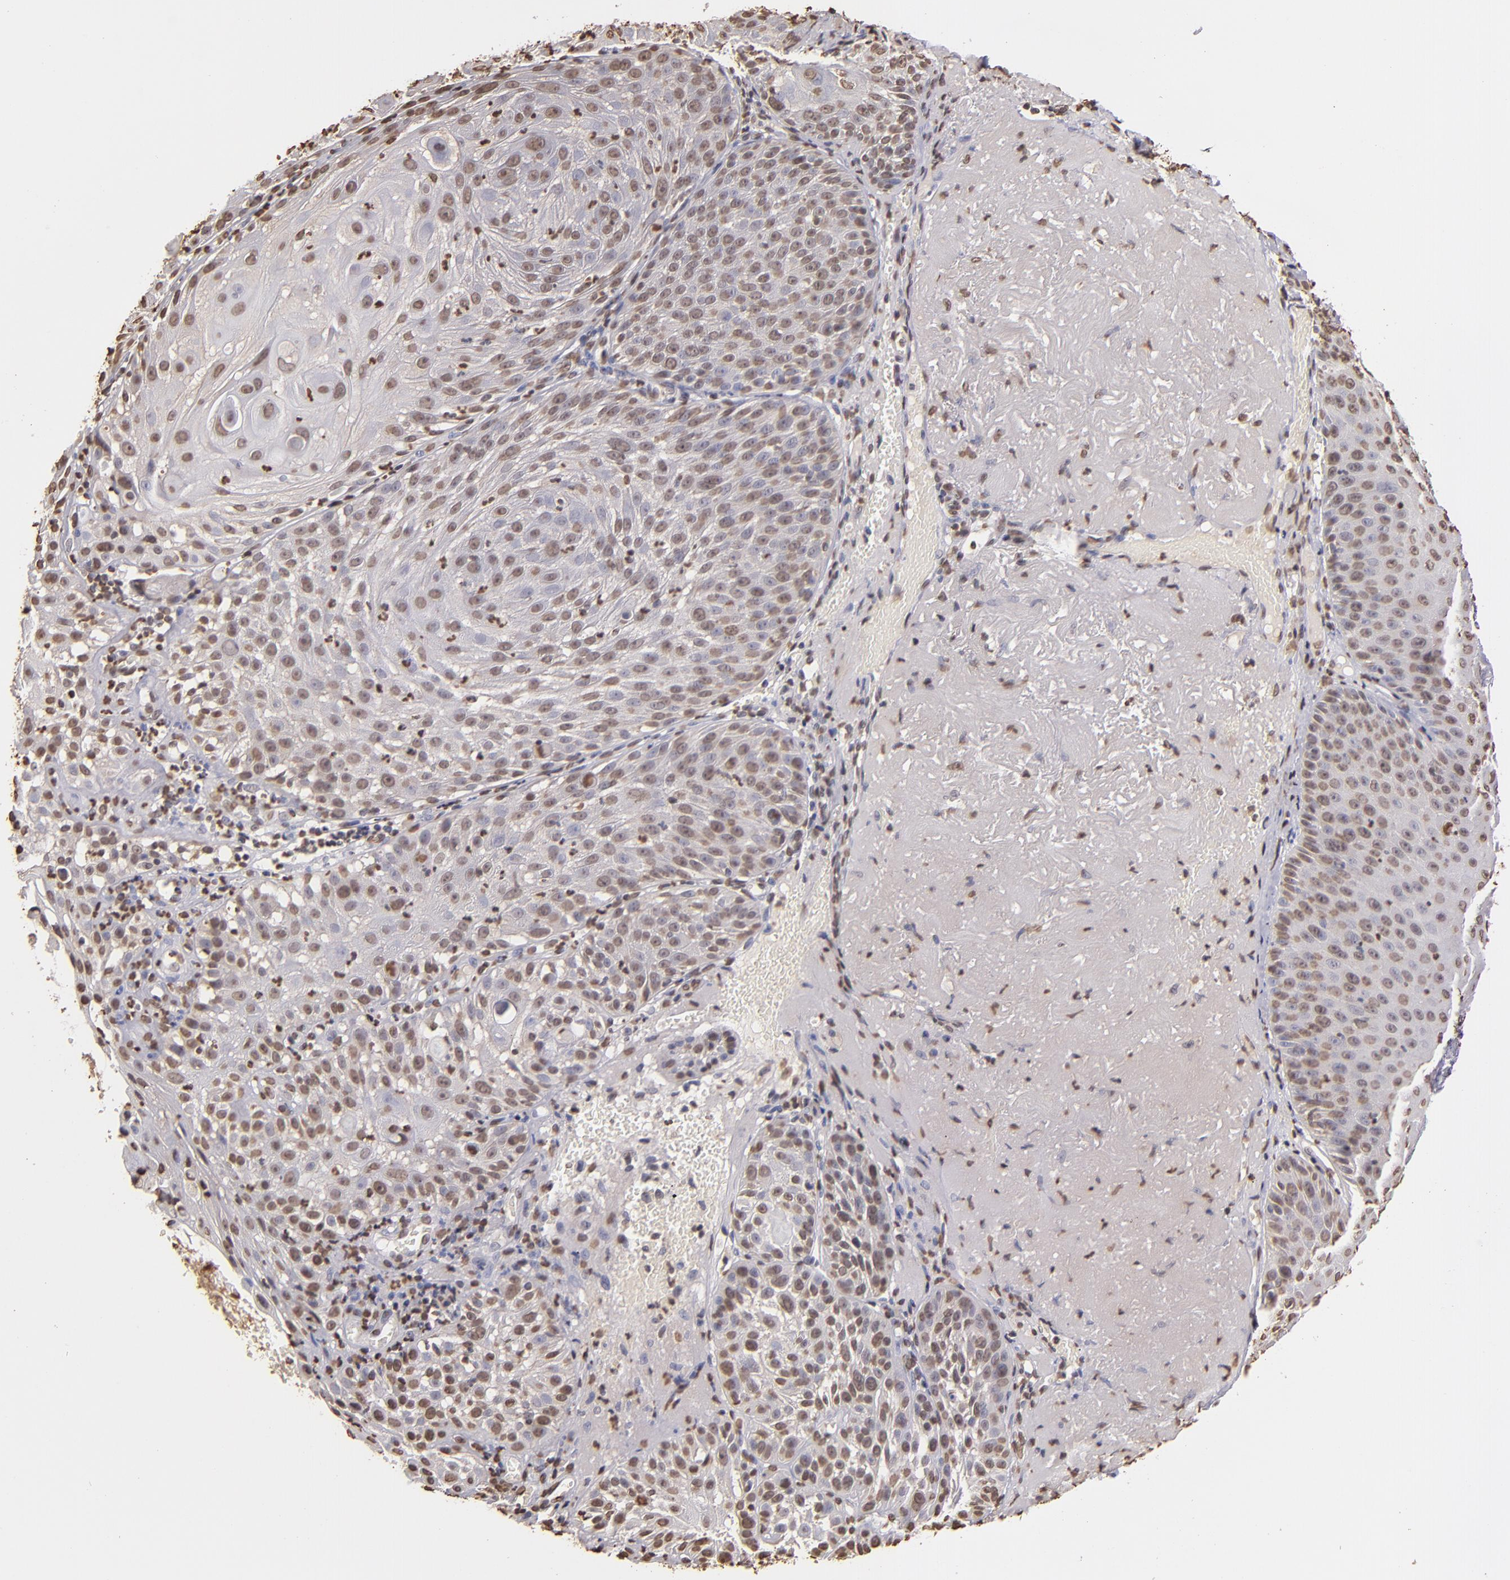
{"staining": {"intensity": "moderate", "quantity": "25%-75%", "location": "nuclear"}, "tissue": "skin cancer", "cell_type": "Tumor cells", "image_type": "cancer", "snomed": [{"axis": "morphology", "description": "Squamous cell carcinoma, NOS"}, {"axis": "topography", "description": "Skin"}], "caption": "A brown stain labels moderate nuclear positivity of a protein in human skin squamous cell carcinoma tumor cells. The staining was performed using DAB, with brown indicating positive protein expression. Nuclei are stained blue with hematoxylin.", "gene": "LBX1", "patient": {"sex": "female", "age": 89}}